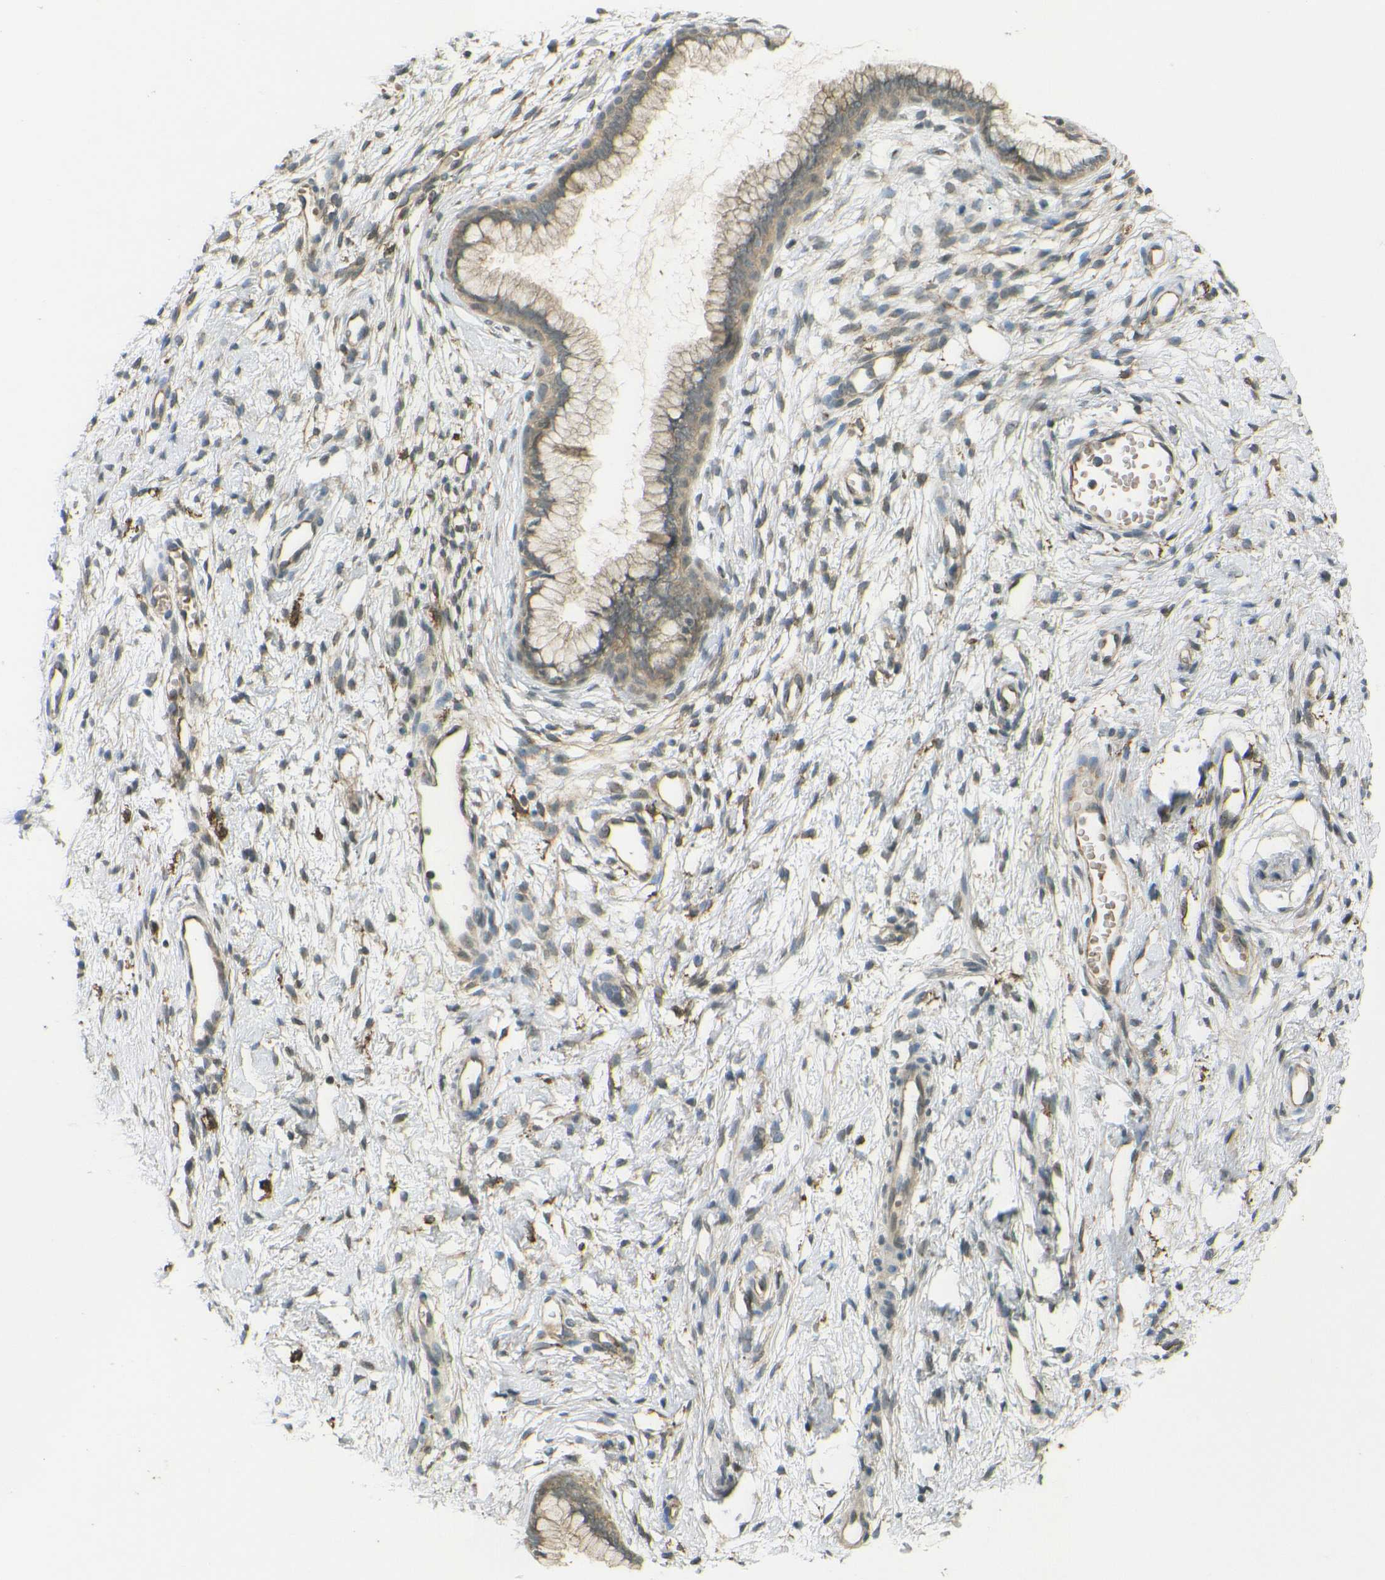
{"staining": {"intensity": "weak", "quantity": ">75%", "location": "cytoplasmic/membranous"}, "tissue": "cervix", "cell_type": "Glandular cells", "image_type": "normal", "snomed": [{"axis": "morphology", "description": "Normal tissue, NOS"}, {"axis": "topography", "description": "Cervix"}], "caption": "Immunohistochemistry (IHC) photomicrograph of normal cervix: human cervix stained using IHC displays low levels of weak protein expression localized specifically in the cytoplasmic/membranous of glandular cells, appearing as a cytoplasmic/membranous brown color.", "gene": "DAB2", "patient": {"sex": "female", "age": 65}}